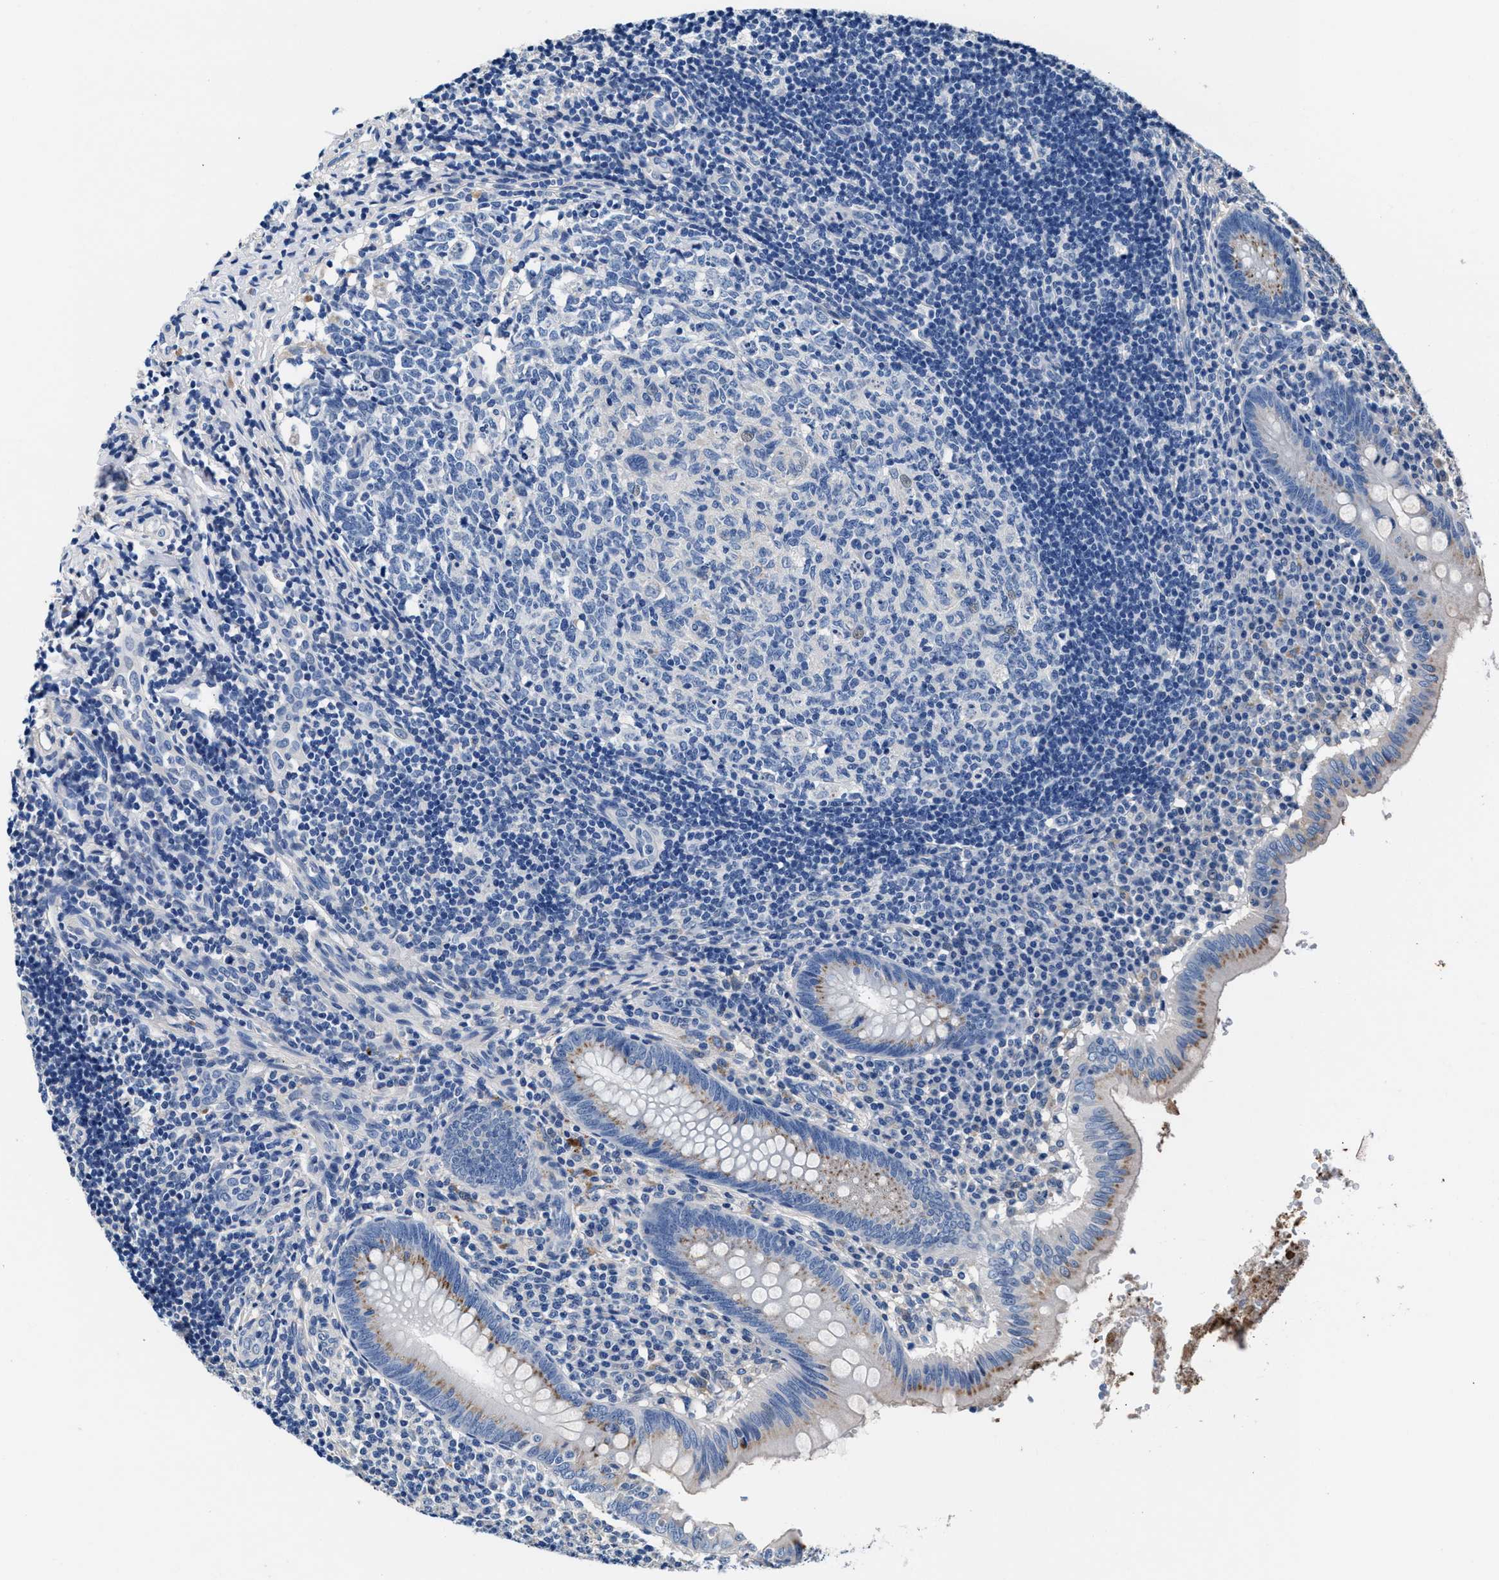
{"staining": {"intensity": "moderate", "quantity": ">75%", "location": "cytoplasmic/membranous"}, "tissue": "appendix", "cell_type": "Glandular cells", "image_type": "normal", "snomed": [{"axis": "morphology", "description": "Normal tissue, NOS"}, {"axis": "topography", "description": "Appendix"}], "caption": "Normal appendix reveals moderate cytoplasmic/membranous positivity in approximately >75% of glandular cells, visualized by immunohistochemistry. The staining was performed using DAB (3,3'-diaminobenzidine) to visualize the protein expression in brown, while the nuclei were stained in blue with hematoxylin (Magnification: 20x).", "gene": "GSTM1", "patient": {"sex": "male", "age": 8}}